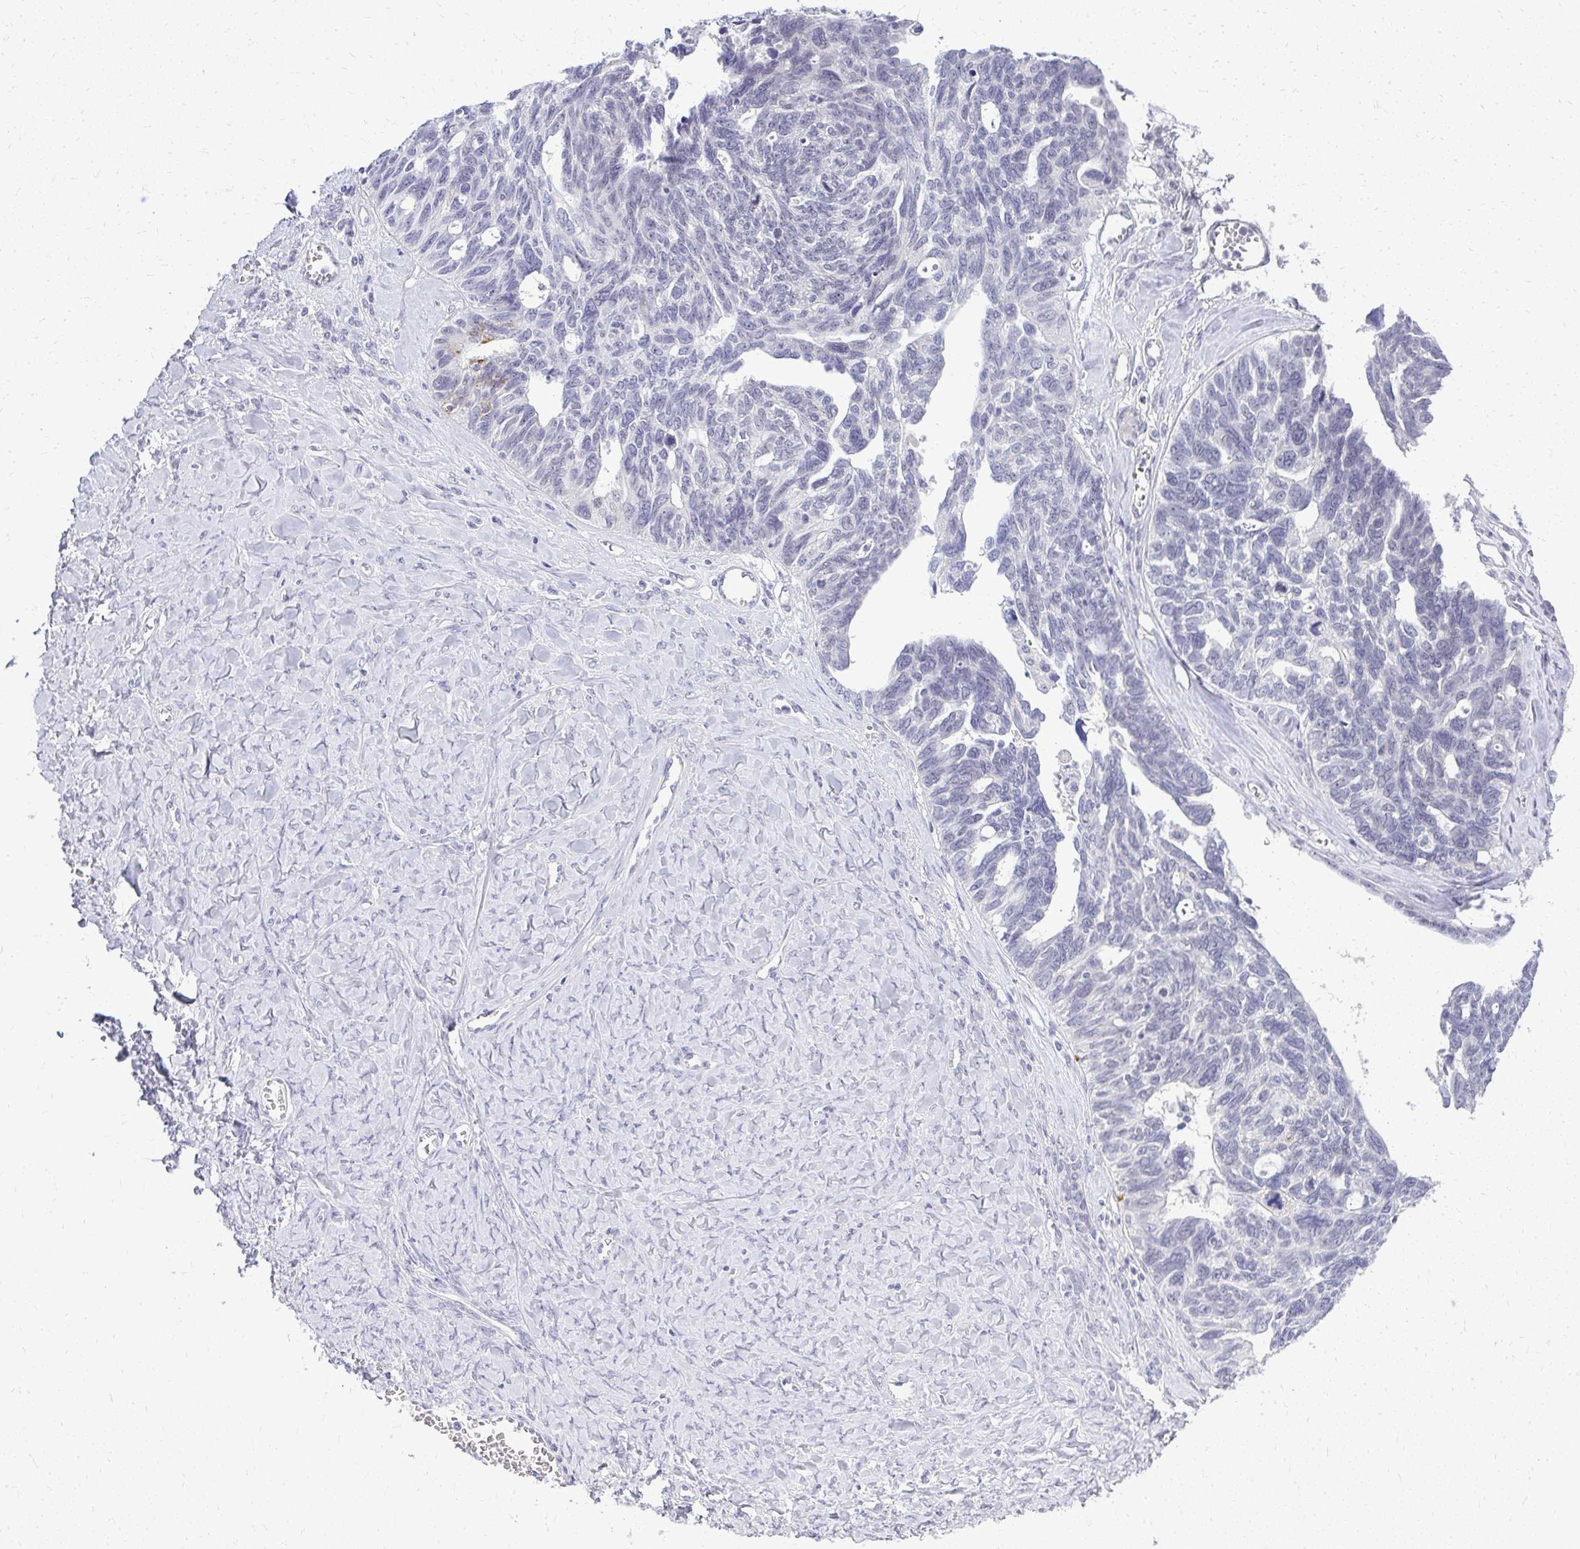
{"staining": {"intensity": "moderate", "quantity": "<25%", "location": "cytoplasmic/membranous"}, "tissue": "ovarian cancer", "cell_type": "Tumor cells", "image_type": "cancer", "snomed": [{"axis": "morphology", "description": "Cystadenocarcinoma, serous, NOS"}, {"axis": "topography", "description": "Ovary"}], "caption": "Immunohistochemical staining of serous cystadenocarcinoma (ovarian) exhibits low levels of moderate cytoplasmic/membranous staining in approximately <25% of tumor cells.", "gene": "TEX33", "patient": {"sex": "female", "age": 79}}